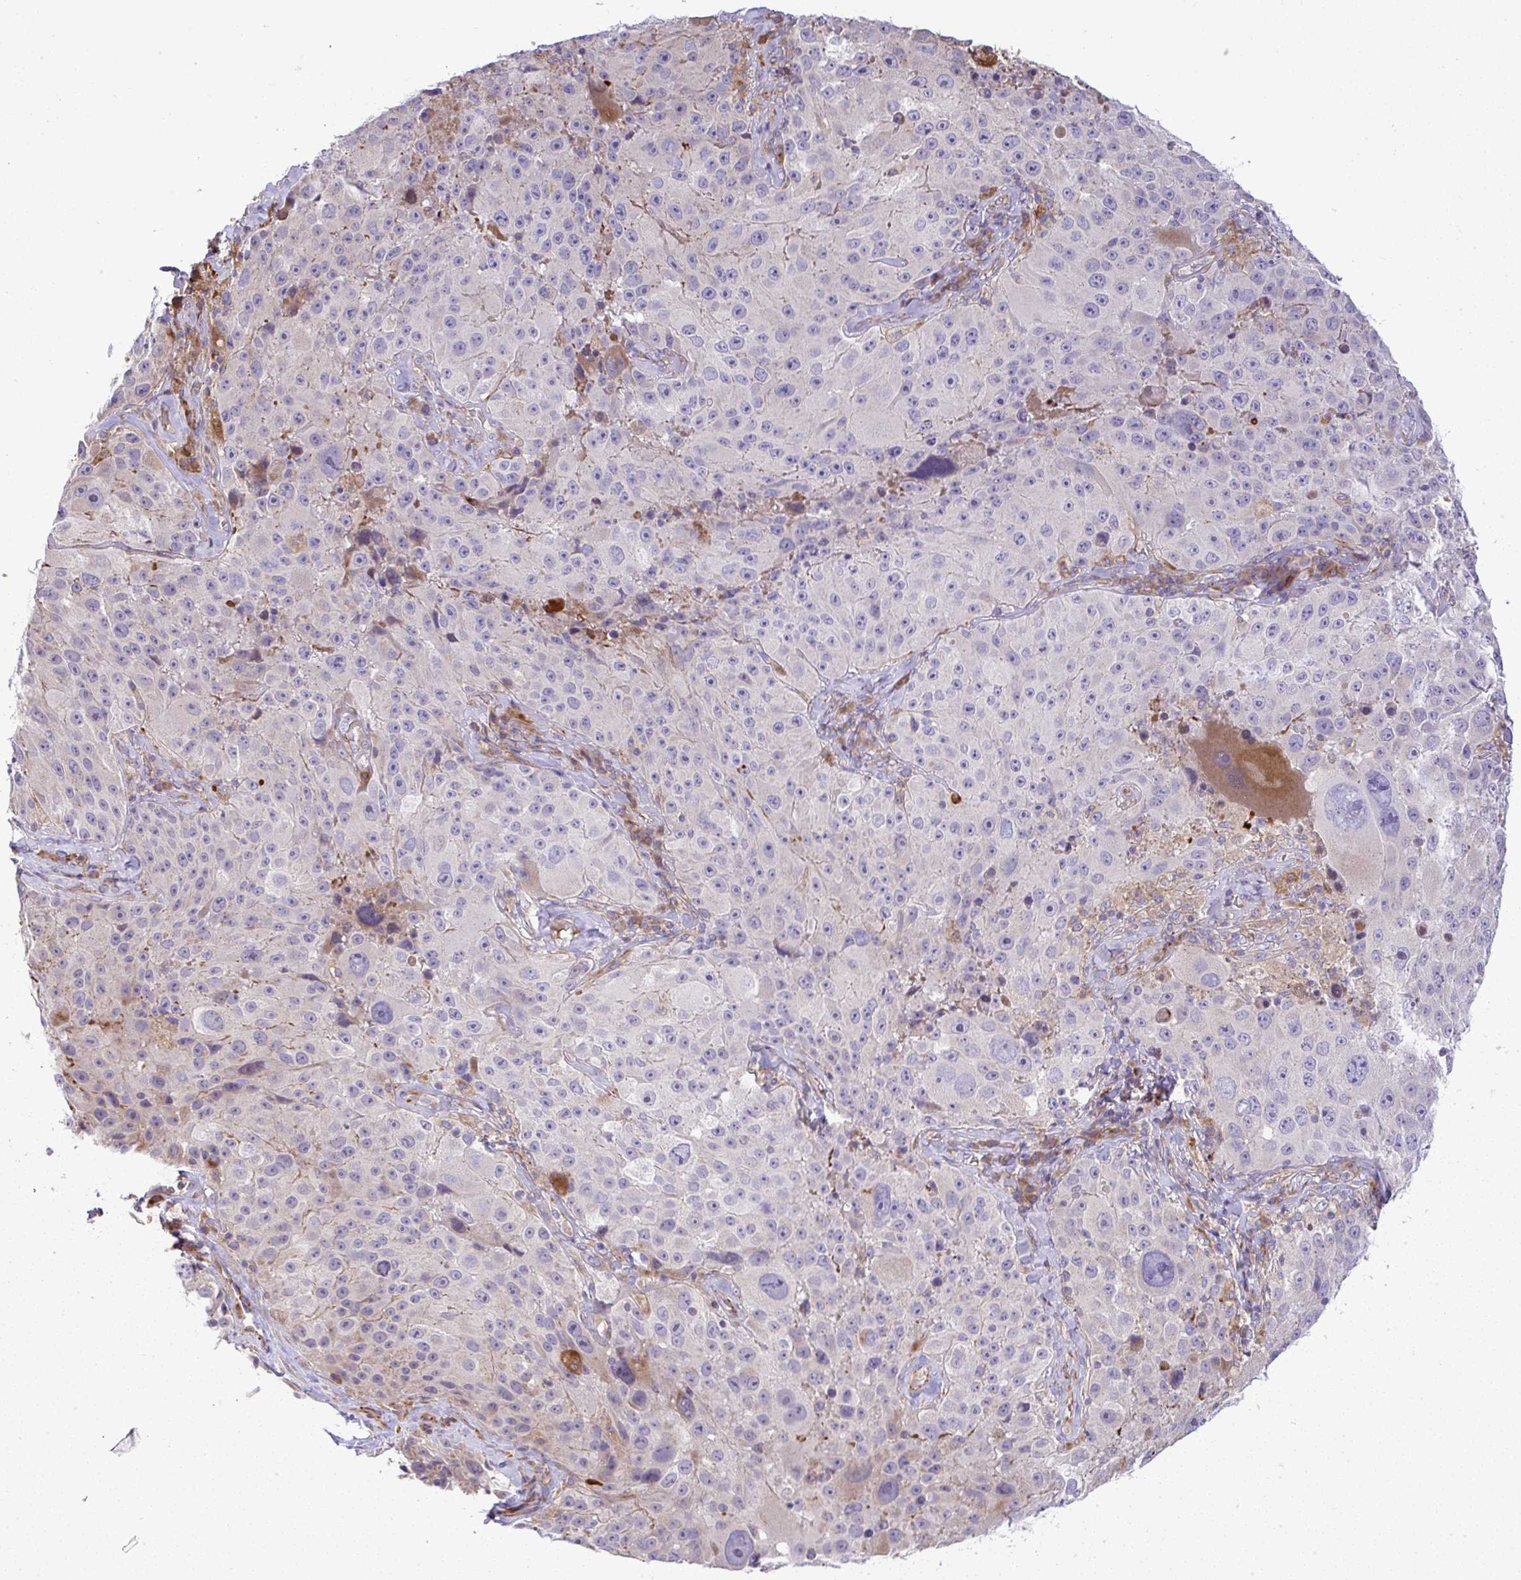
{"staining": {"intensity": "negative", "quantity": "none", "location": "none"}, "tissue": "melanoma", "cell_type": "Tumor cells", "image_type": "cancer", "snomed": [{"axis": "morphology", "description": "Malignant melanoma, Metastatic site"}, {"axis": "topography", "description": "Lymph node"}], "caption": "High magnification brightfield microscopy of malignant melanoma (metastatic site) stained with DAB (brown) and counterstained with hematoxylin (blue): tumor cells show no significant staining. The staining was performed using DAB to visualize the protein expression in brown, while the nuclei were stained in blue with hematoxylin (Magnification: 20x).", "gene": "GRID2", "patient": {"sex": "male", "age": 62}}